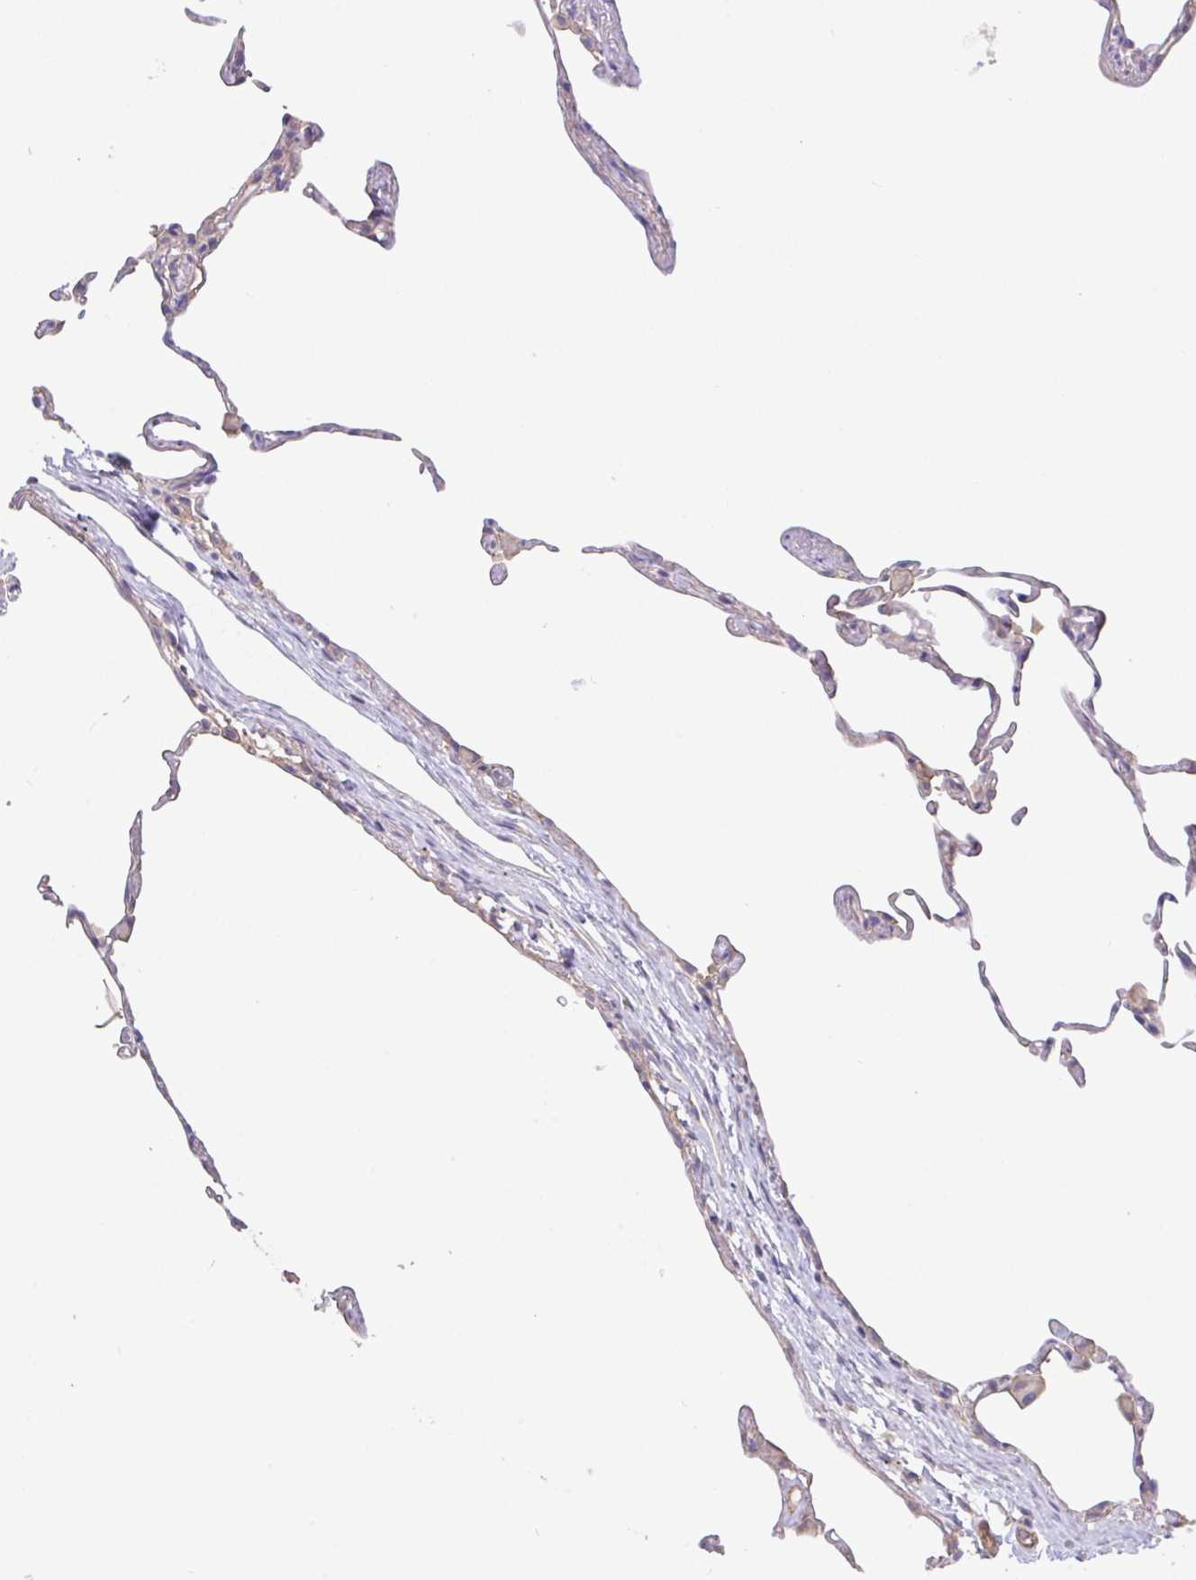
{"staining": {"intensity": "negative", "quantity": "none", "location": "none"}, "tissue": "lung", "cell_type": "Alveolar cells", "image_type": "normal", "snomed": [{"axis": "morphology", "description": "Normal tissue, NOS"}, {"axis": "topography", "description": "Lung"}], "caption": "Human lung stained for a protein using immunohistochemistry (IHC) reveals no expression in alveolar cells.", "gene": "PLCD4", "patient": {"sex": "female", "age": 57}}